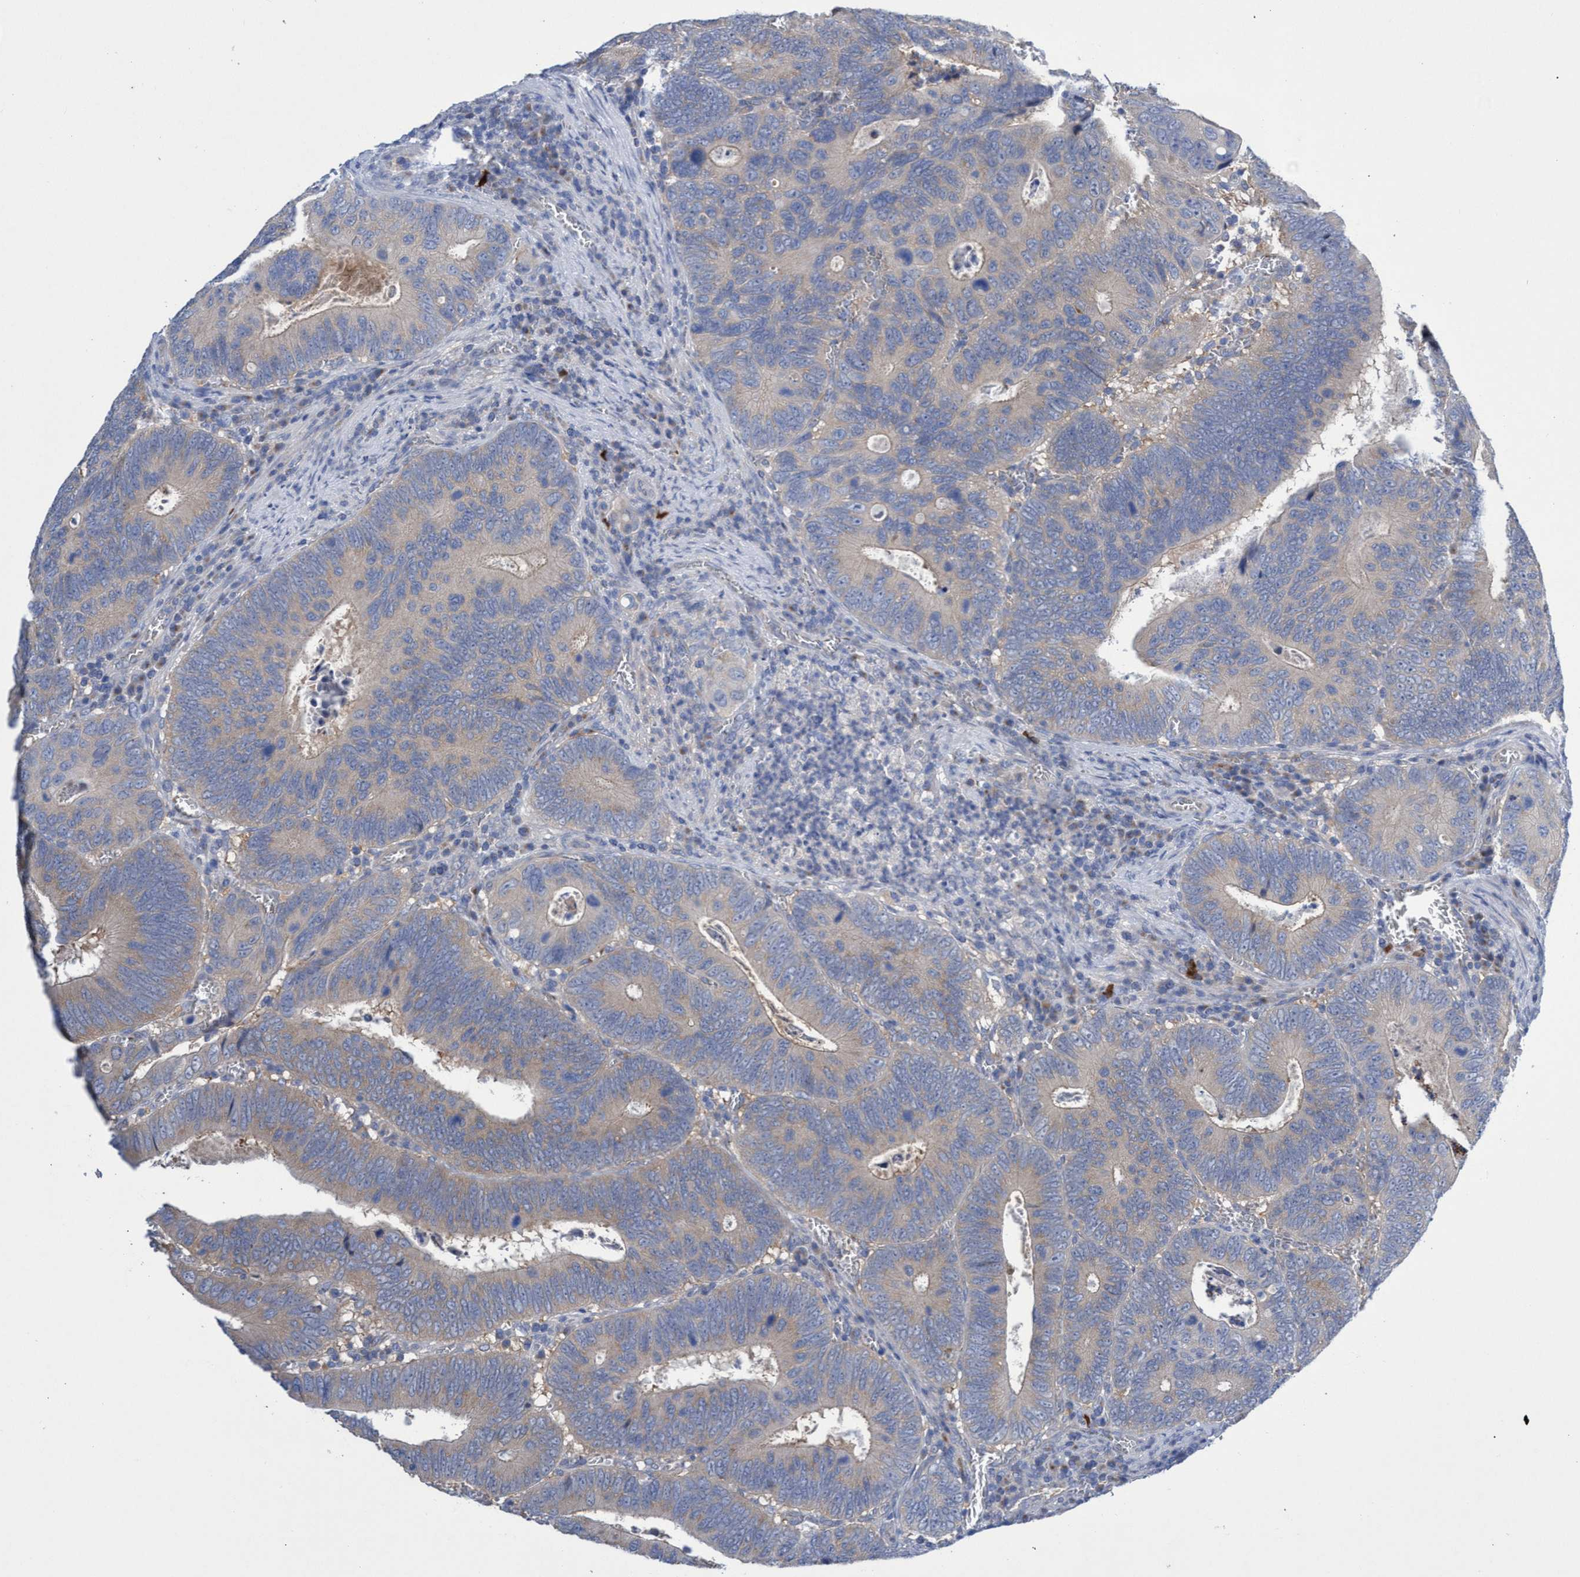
{"staining": {"intensity": "weak", "quantity": "25%-75%", "location": "cytoplasmic/membranous"}, "tissue": "colorectal cancer", "cell_type": "Tumor cells", "image_type": "cancer", "snomed": [{"axis": "morphology", "description": "Inflammation, NOS"}, {"axis": "morphology", "description": "Adenocarcinoma, NOS"}, {"axis": "topography", "description": "Colon"}], "caption": "Colorectal cancer stained for a protein reveals weak cytoplasmic/membranous positivity in tumor cells.", "gene": "SVEP1", "patient": {"sex": "male", "age": 72}}